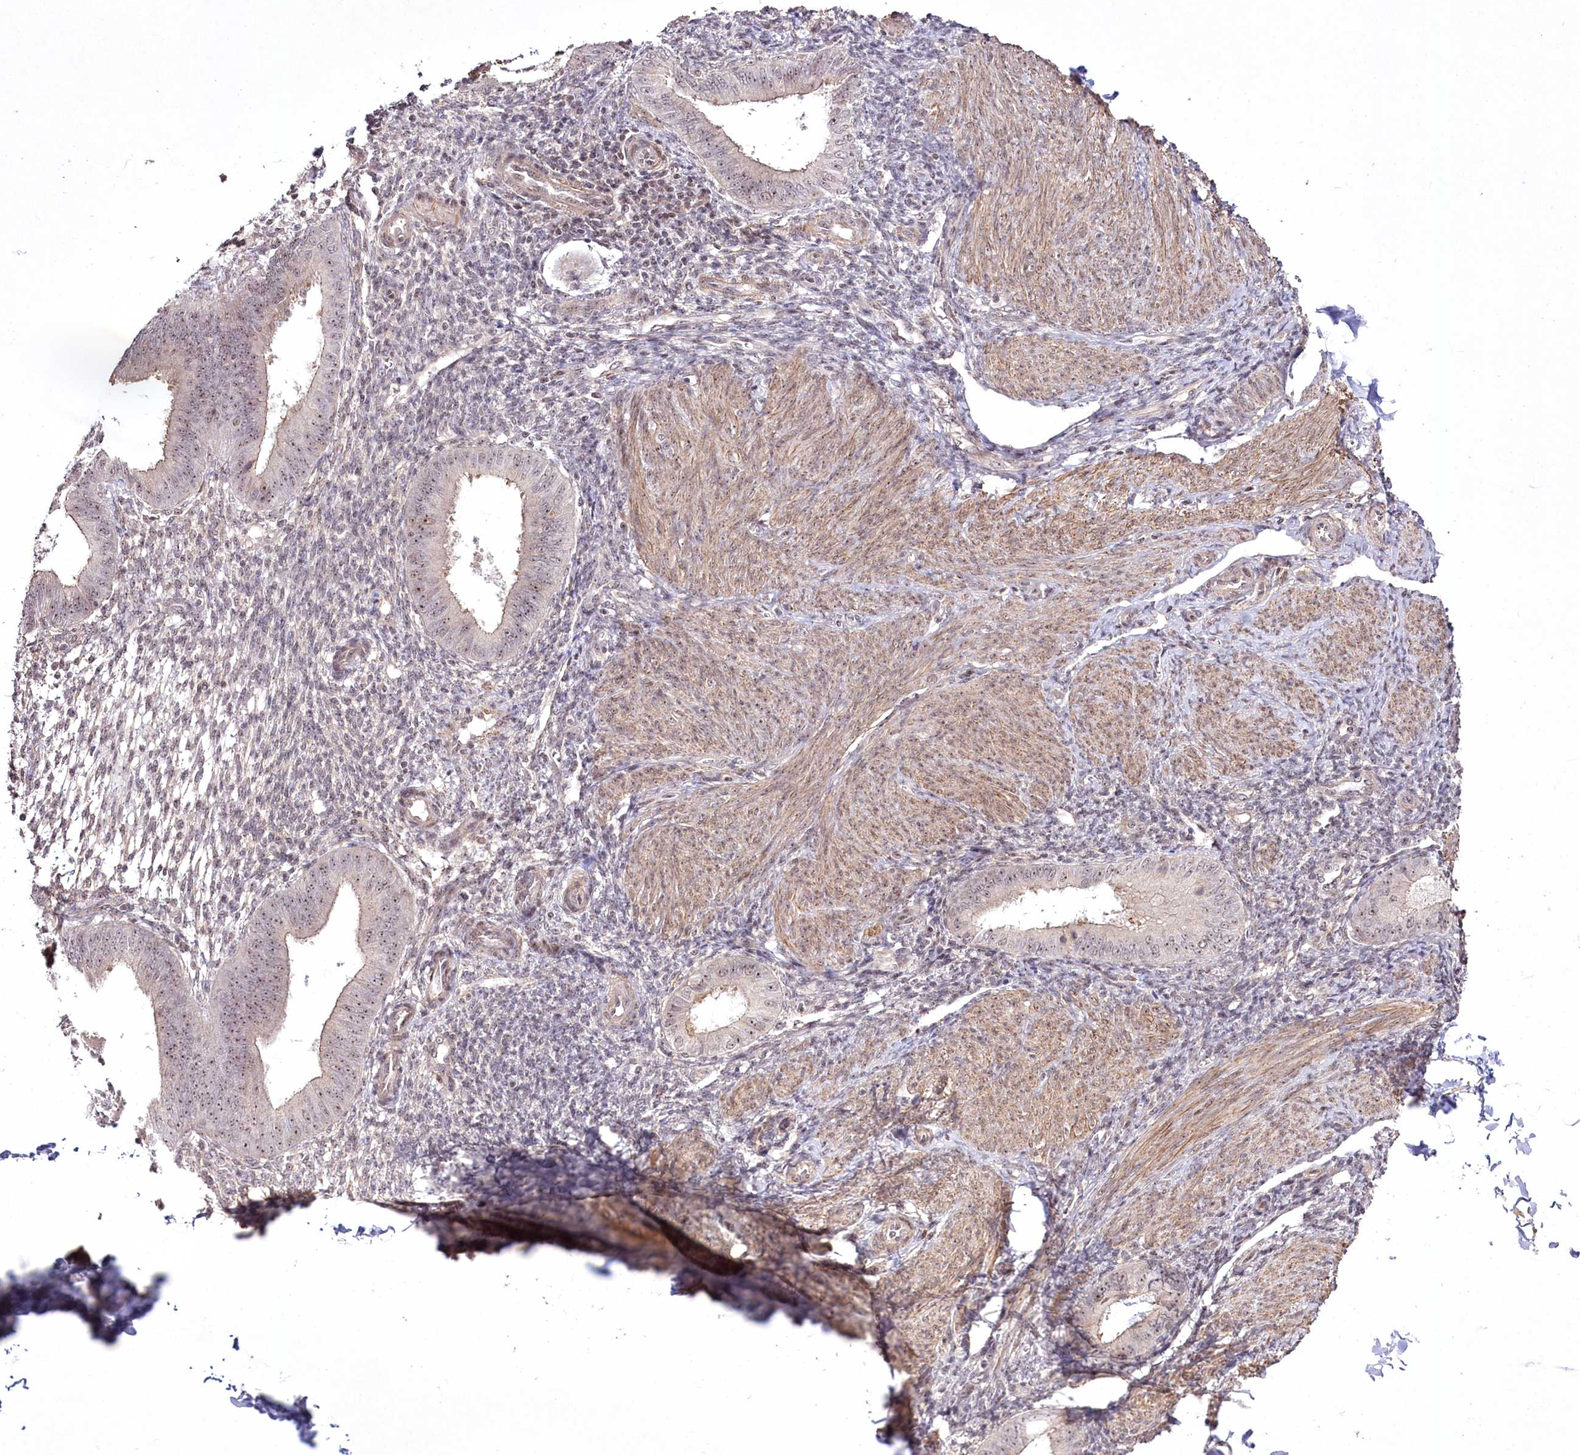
{"staining": {"intensity": "negative", "quantity": "none", "location": "none"}, "tissue": "endometrium", "cell_type": "Cells in endometrial stroma", "image_type": "normal", "snomed": [{"axis": "morphology", "description": "Normal tissue, NOS"}, {"axis": "topography", "description": "Uterus"}, {"axis": "topography", "description": "Endometrium"}], "caption": "This is an immunohistochemistry (IHC) histopathology image of benign human endometrium. There is no staining in cells in endometrial stroma.", "gene": "CCDC59", "patient": {"sex": "female", "age": 48}}